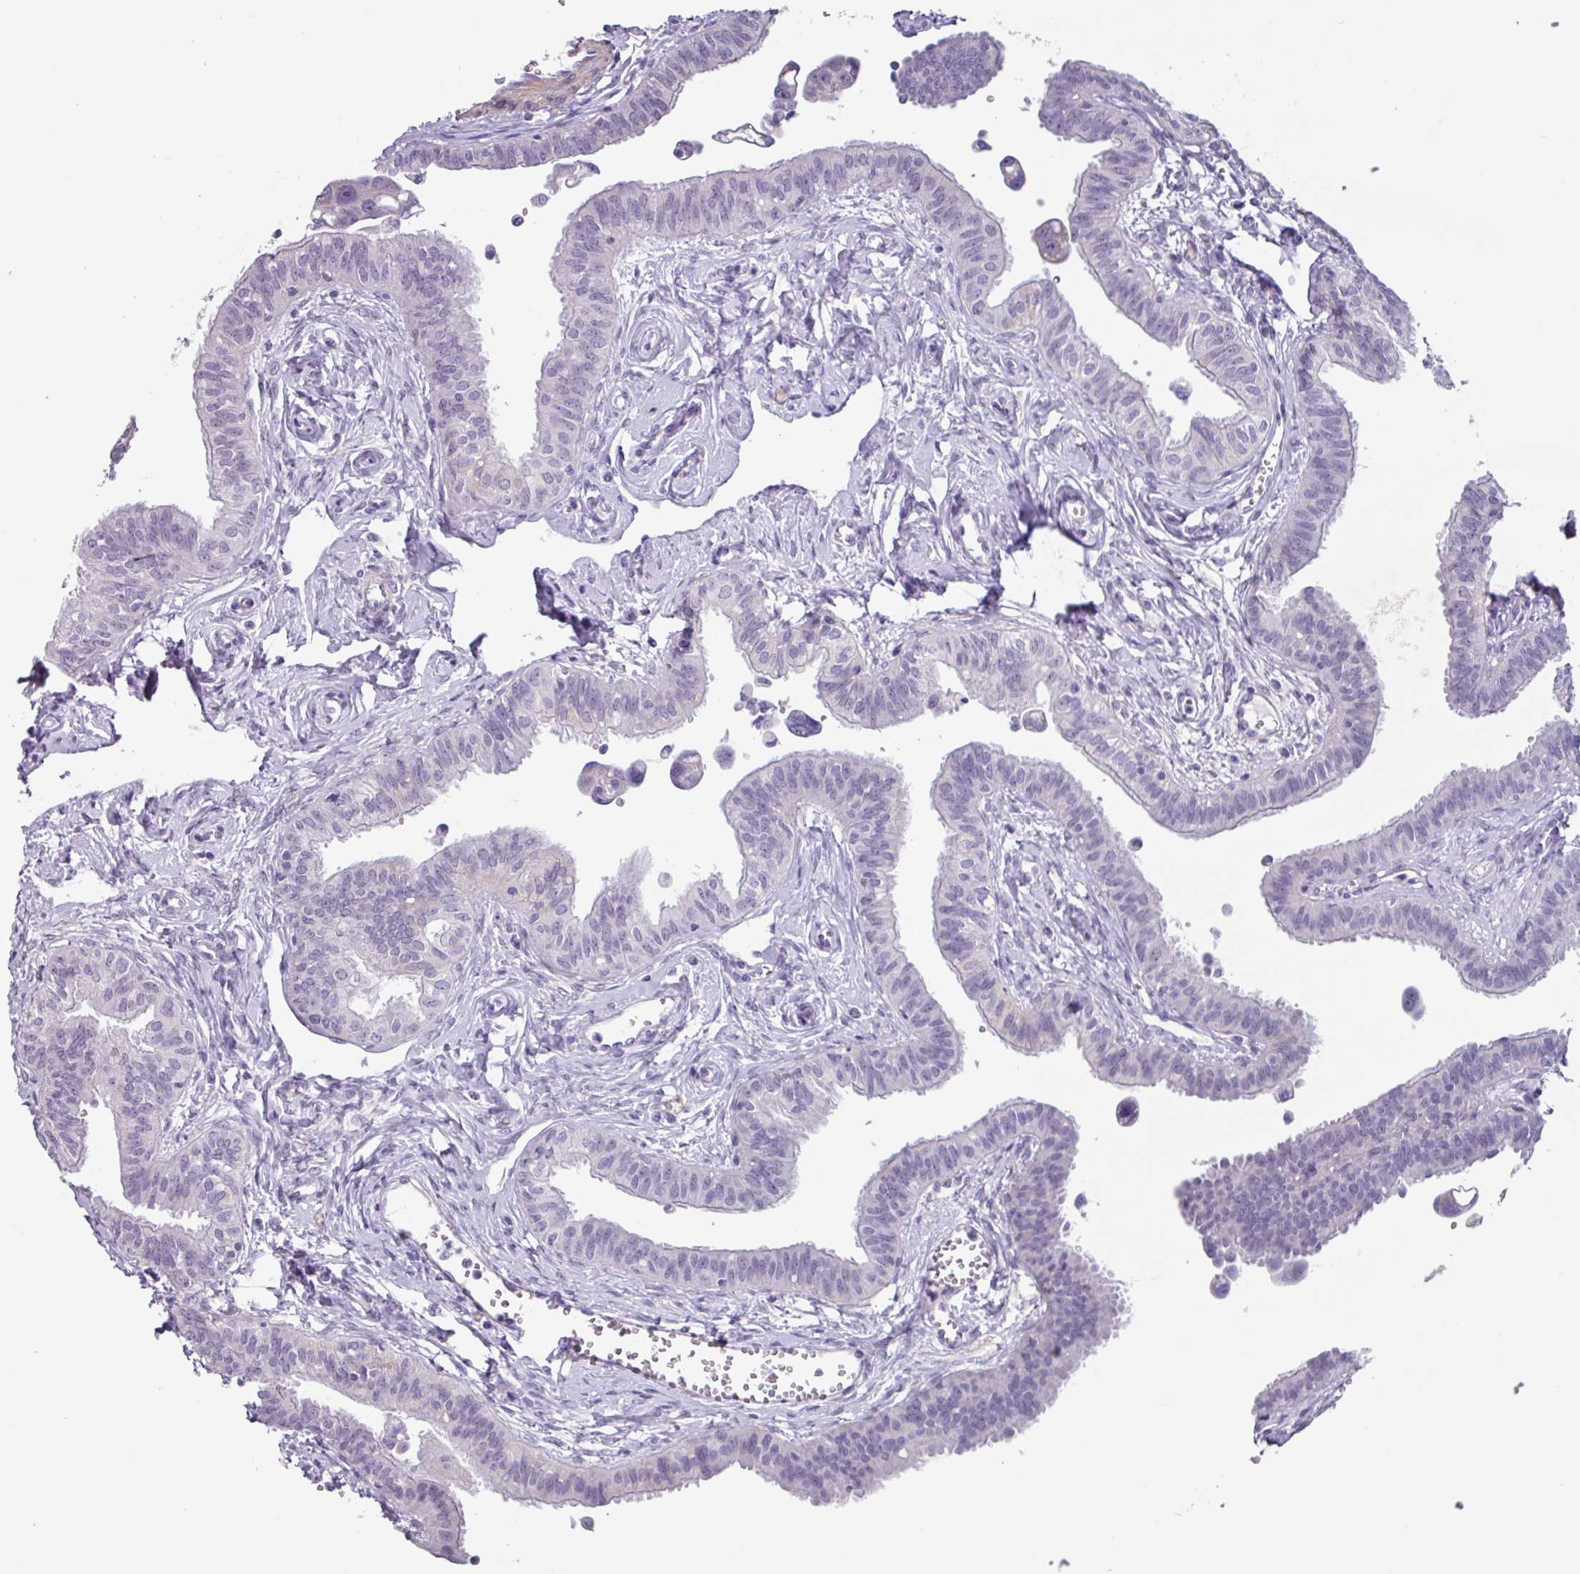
{"staining": {"intensity": "negative", "quantity": "none", "location": "none"}, "tissue": "fallopian tube", "cell_type": "Glandular cells", "image_type": "normal", "snomed": [{"axis": "morphology", "description": "Normal tissue, NOS"}, {"axis": "morphology", "description": "Carcinoma, NOS"}, {"axis": "topography", "description": "Fallopian tube"}, {"axis": "topography", "description": "Ovary"}], "caption": "IHC histopathology image of benign fallopian tube: human fallopian tube stained with DAB exhibits no significant protein expression in glandular cells. (DAB (3,3'-diaminobenzidine) immunohistochemistry (IHC) visualized using brightfield microscopy, high magnification).", "gene": "OTX1", "patient": {"sex": "female", "age": 59}}